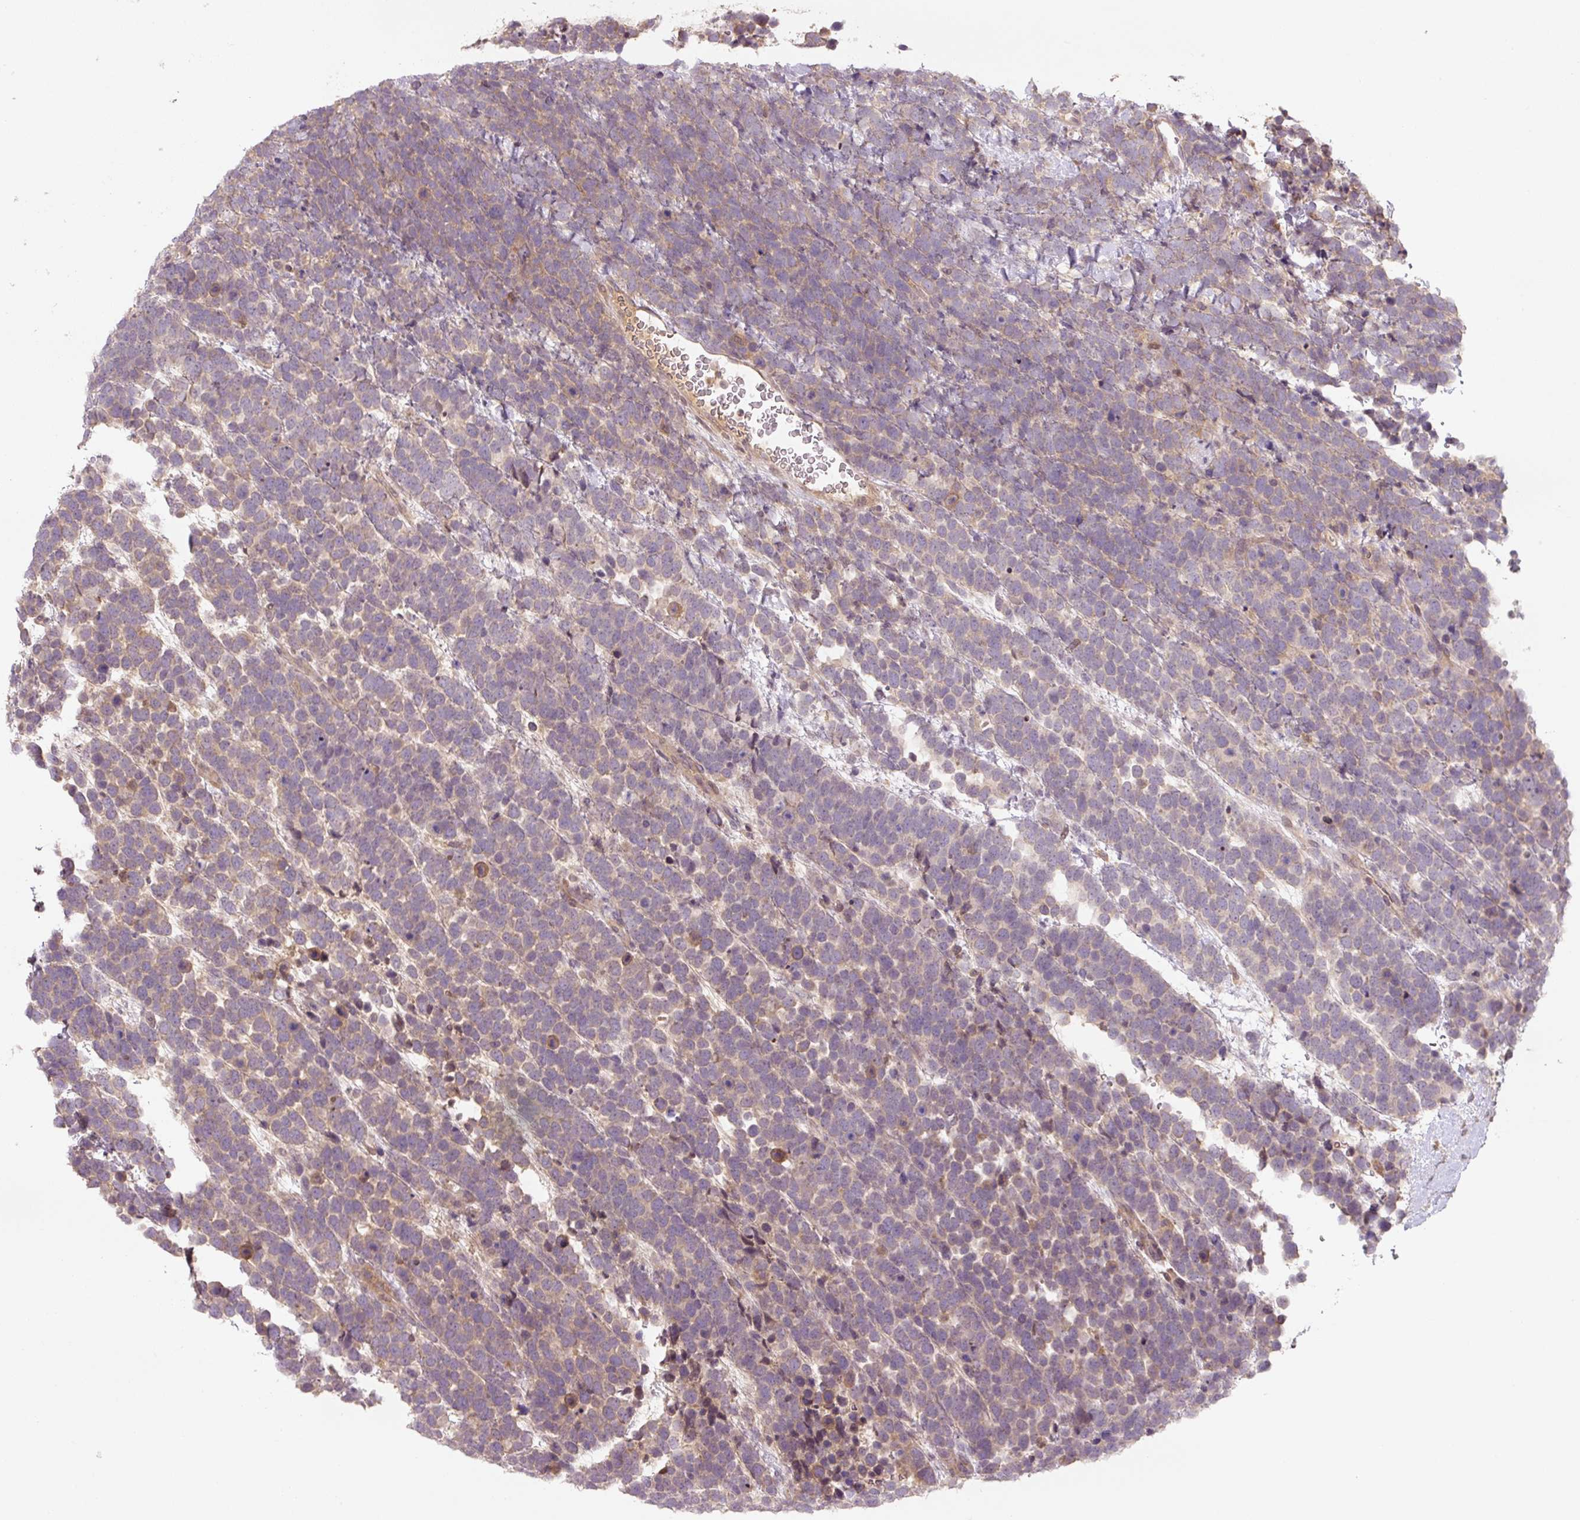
{"staining": {"intensity": "weak", "quantity": ">75%", "location": "cytoplasmic/membranous"}, "tissue": "urothelial cancer", "cell_type": "Tumor cells", "image_type": "cancer", "snomed": [{"axis": "morphology", "description": "Urothelial carcinoma, High grade"}, {"axis": "topography", "description": "Urinary bladder"}], "caption": "Immunohistochemical staining of human urothelial cancer shows low levels of weak cytoplasmic/membranous protein positivity in about >75% of tumor cells.", "gene": "C2orf73", "patient": {"sex": "female", "age": 82}}